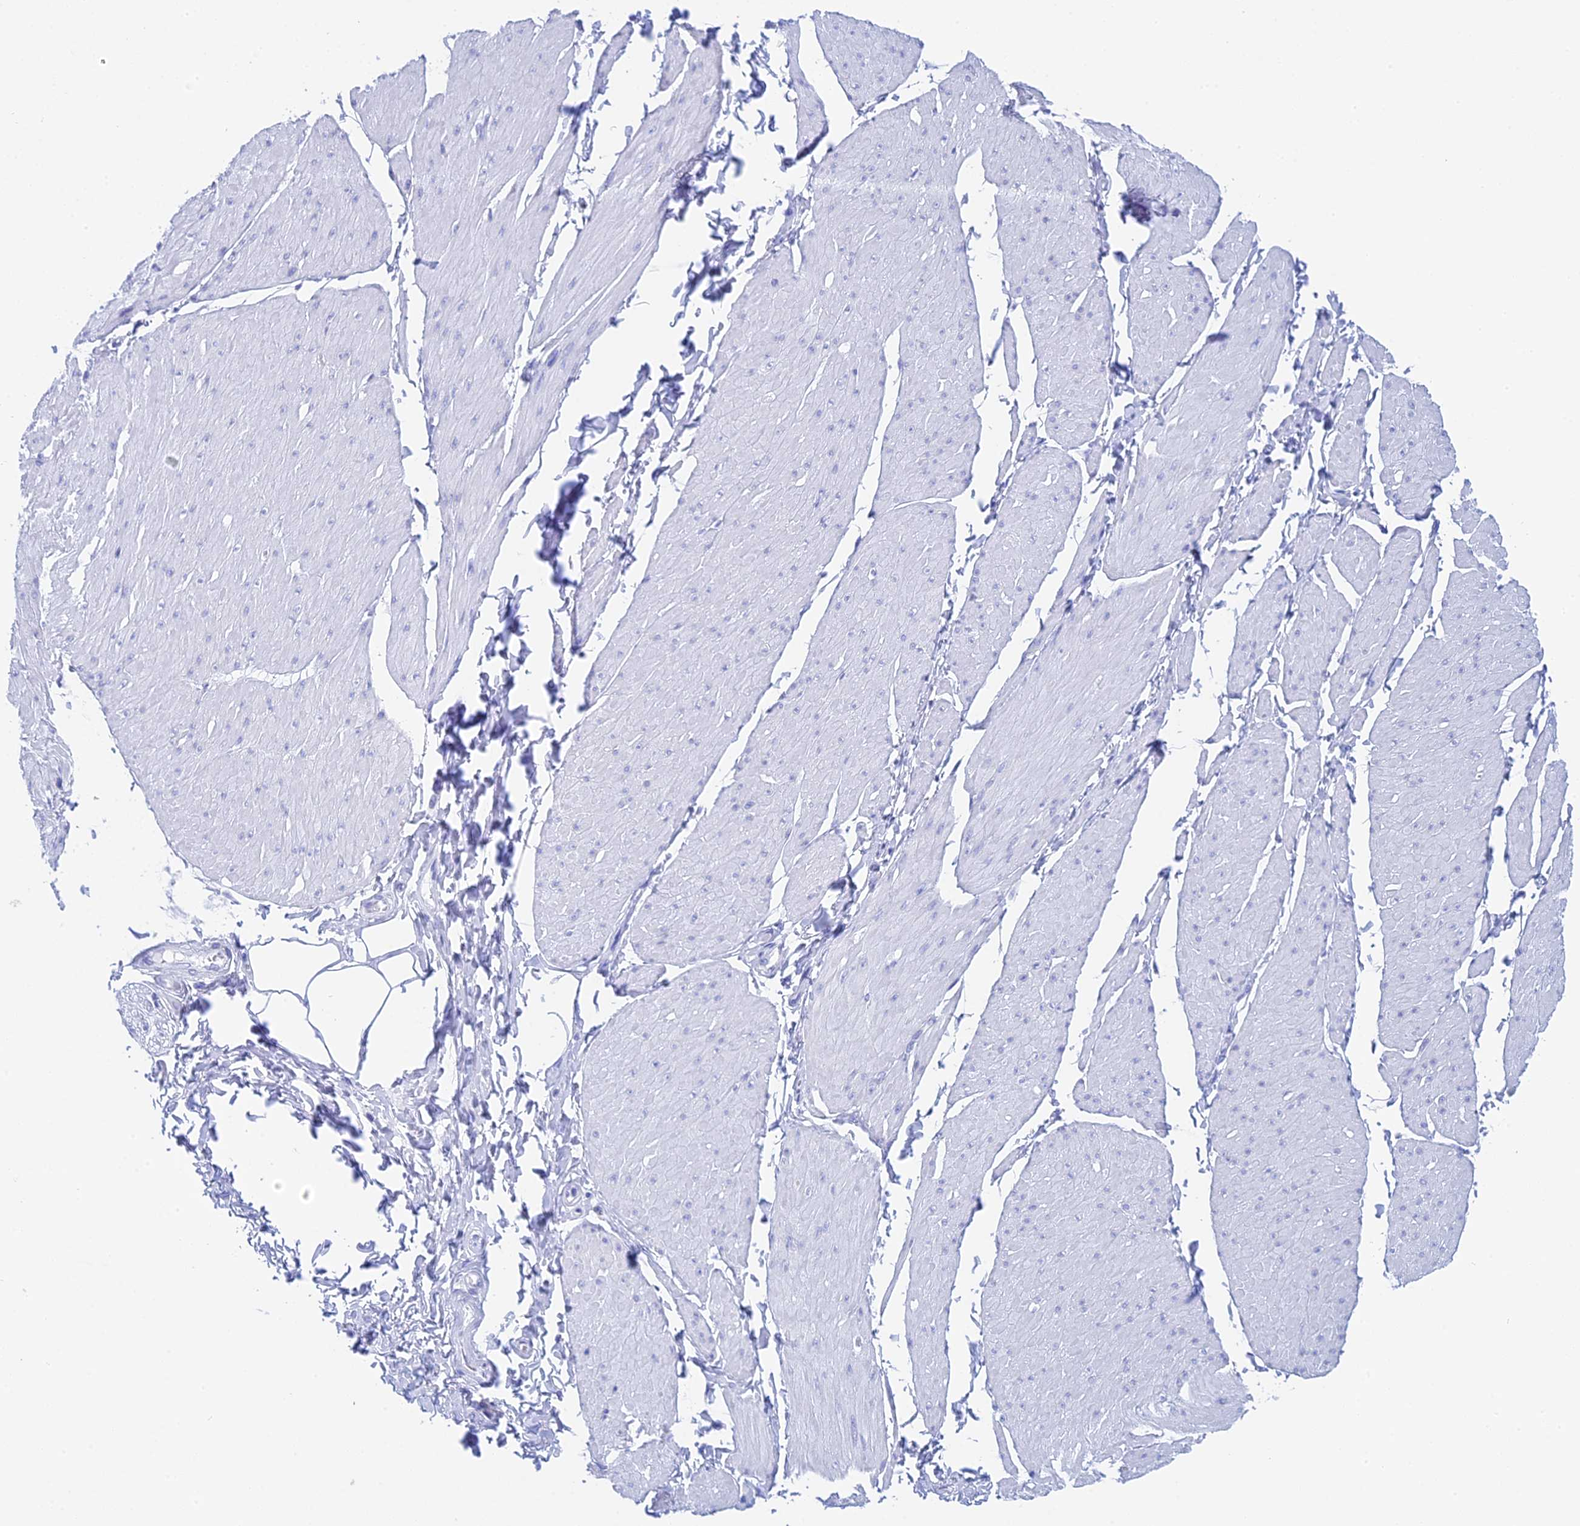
{"staining": {"intensity": "negative", "quantity": "none", "location": "none"}, "tissue": "smooth muscle", "cell_type": "Smooth muscle cells", "image_type": "normal", "snomed": [{"axis": "morphology", "description": "Urothelial carcinoma, High grade"}, {"axis": "topography", "description": "Urinary bladder"}], "caption": "This is an IHC image of benign human smooth muscle. There is no staining in smooth muscle cells.", "gene": "TEX101", "patient": {"sex": "male", "age": 46}}